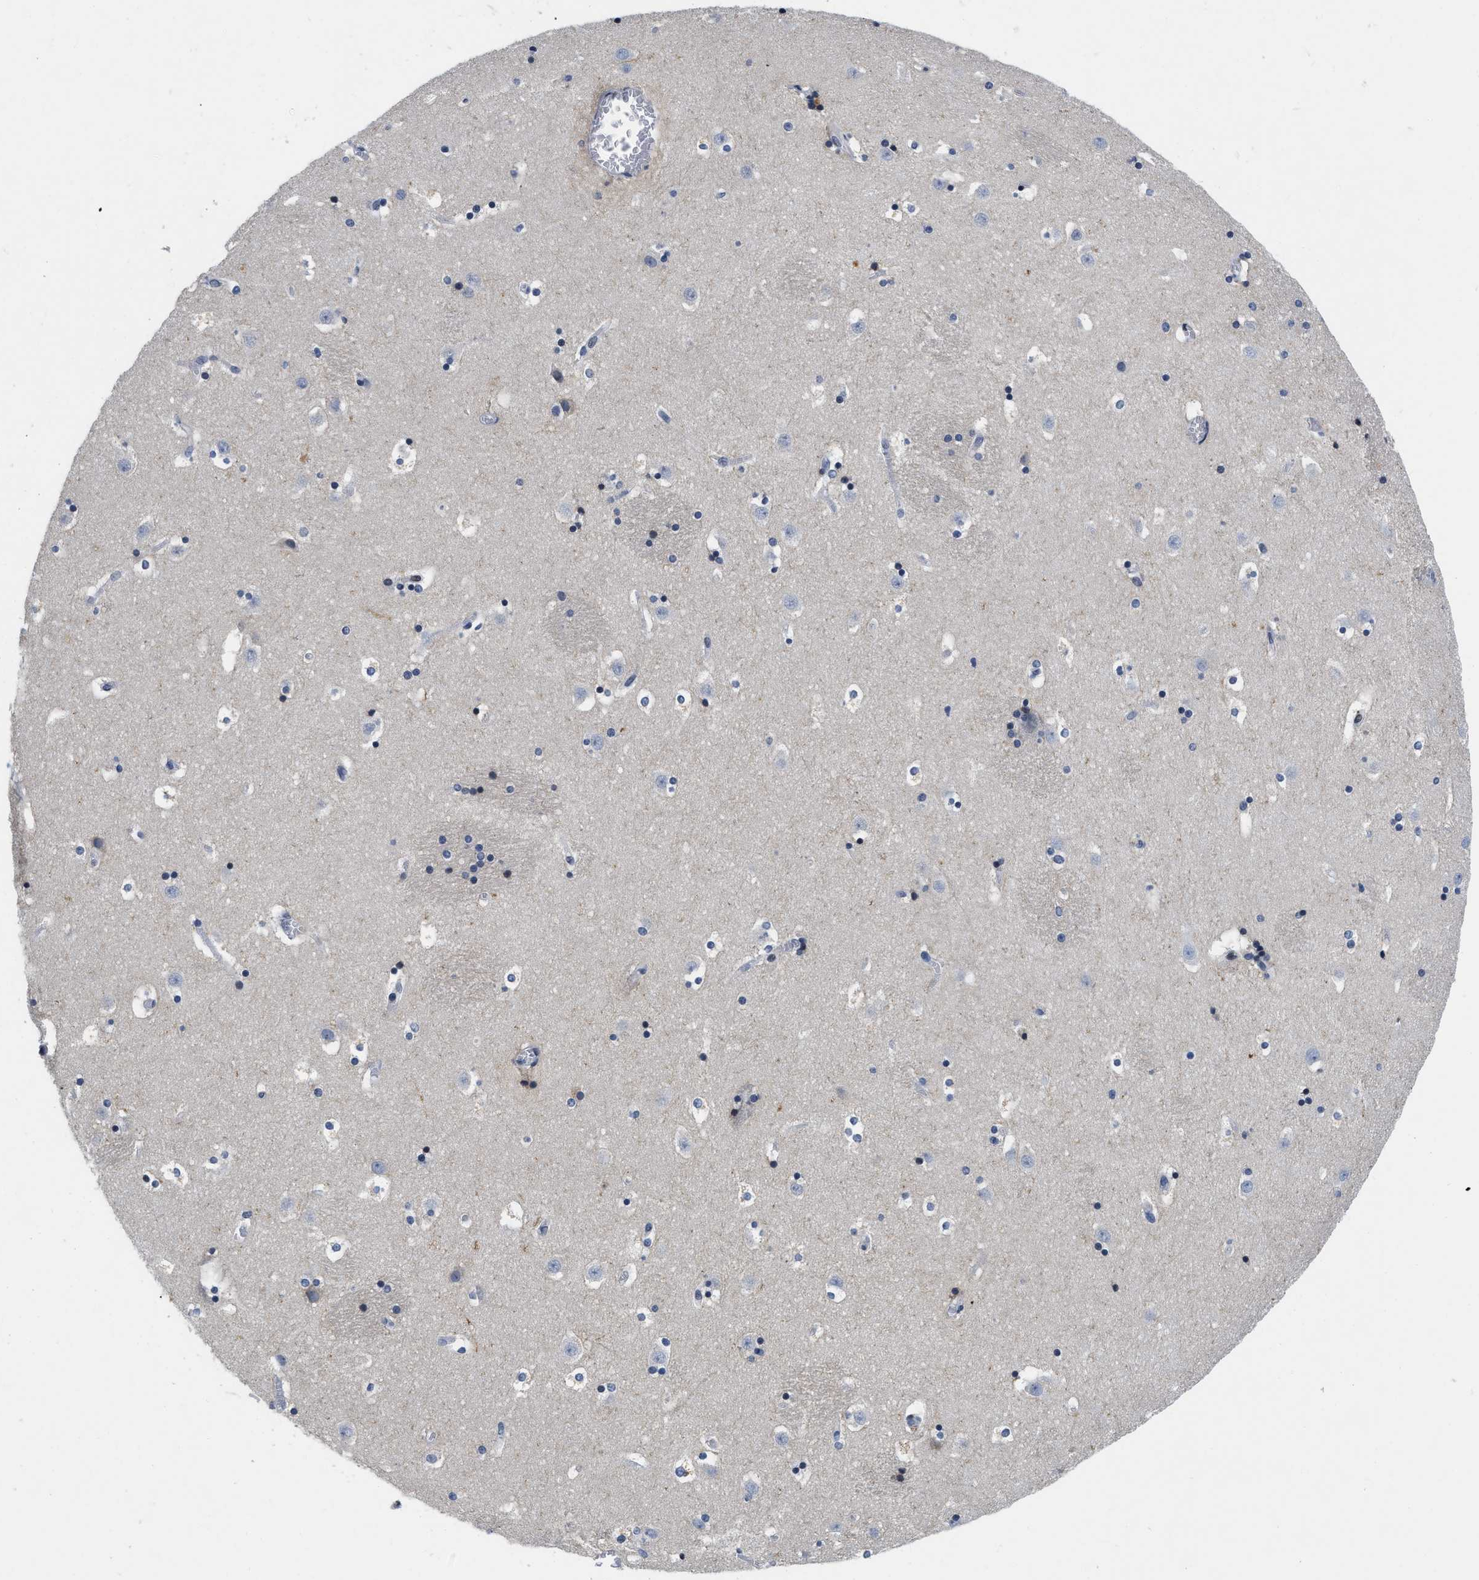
{"staining": {"intensity": "moderate", "quantity": "<25%", "location": "cytoplasmic/membranous"}, "tissue": "caudate", "cell_type": "Glial cells", "image_type": "normal", "snomed": [{"axis": "morphology", "description": "Normal tissue, NOS"}, {"axis": "topography", "description": "Lateral ventricle wall"}], "caption": "This photomicrograph displays unremarkable caudate stained with immunohistochemistry (IHC) to label a protein in brown. The cytoplasmic/membranous of glial cells show moderate positivity for the protein. Nuclei are counter-stained blue.", "gene": "VIP", "patient": {"sex": "male", "age": 45}}